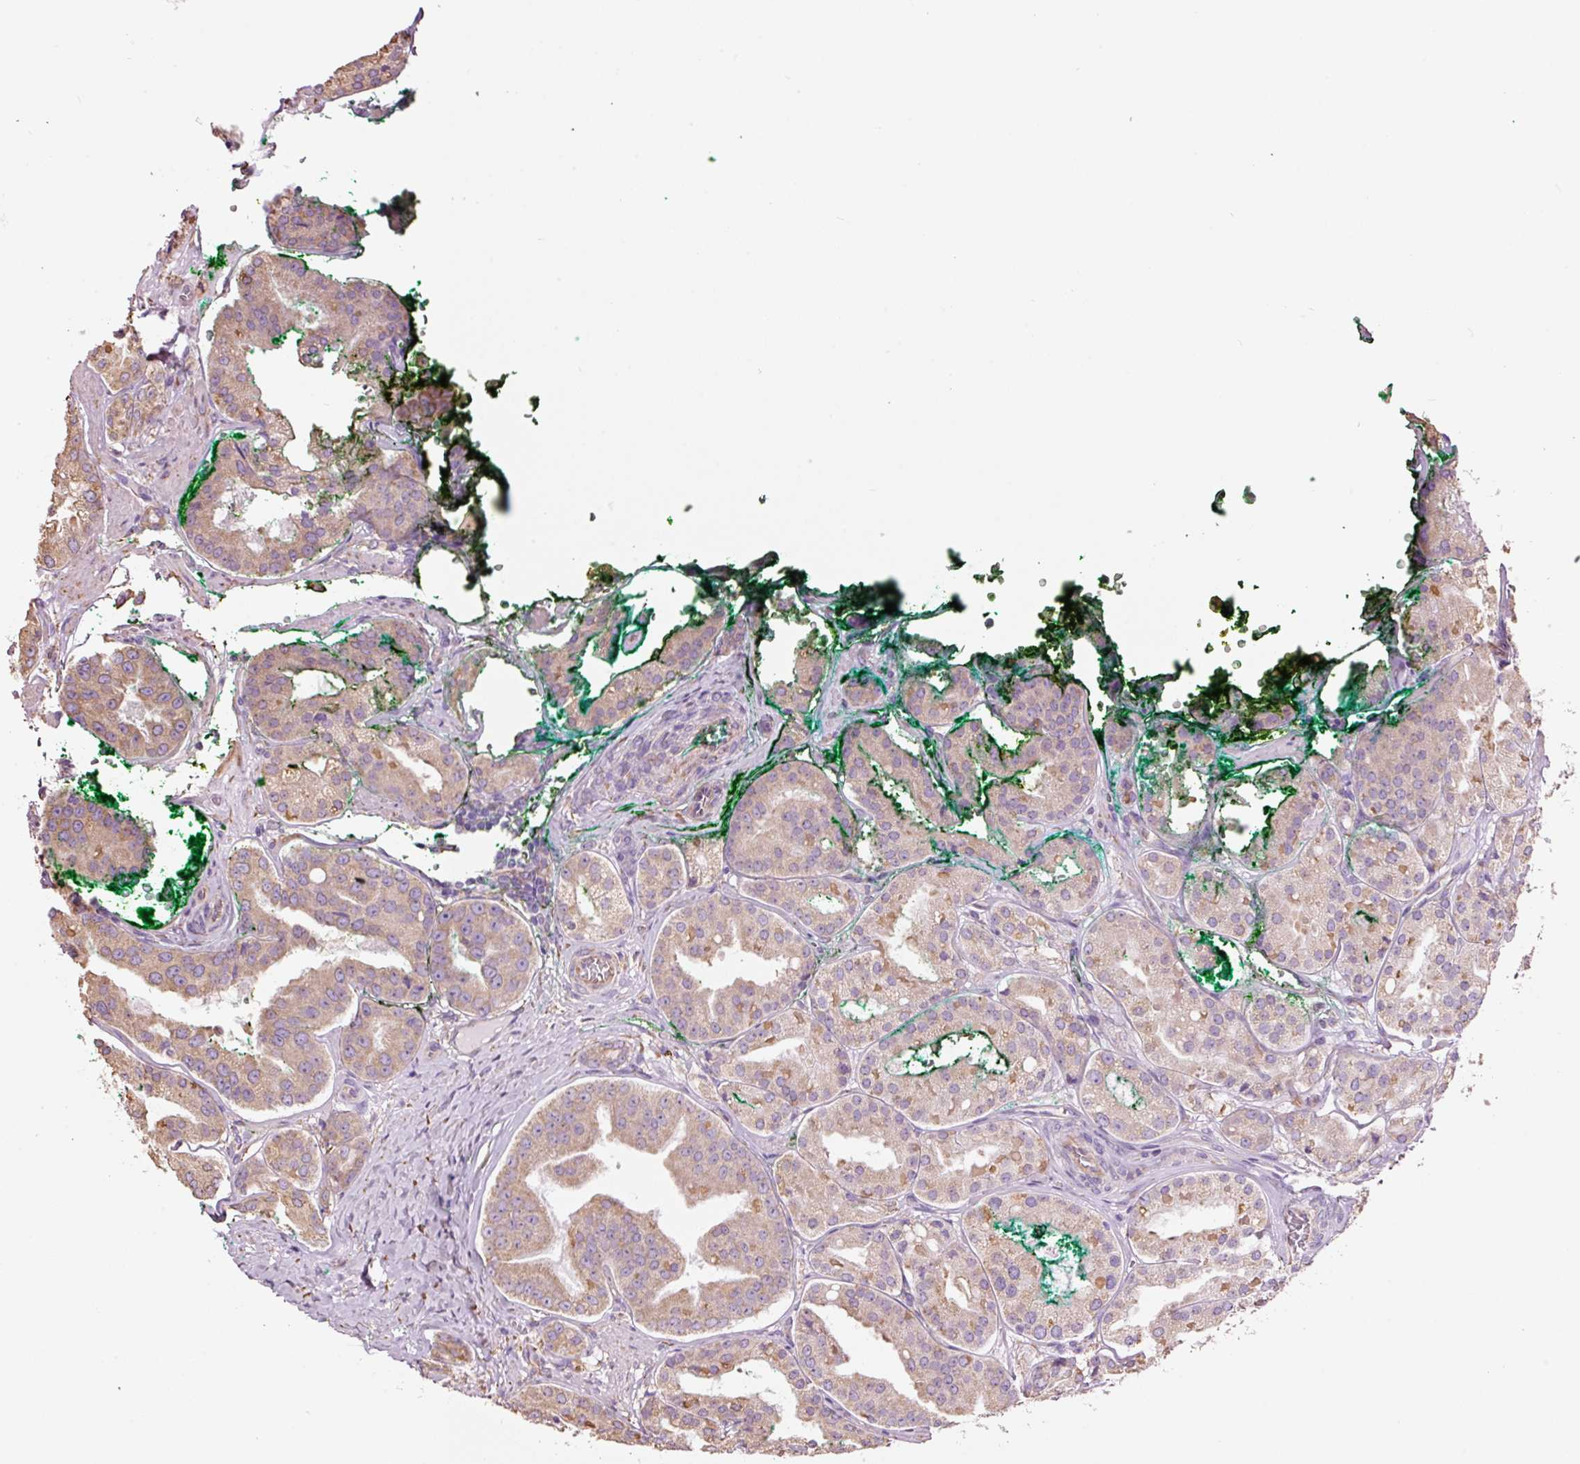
{"staining": {"intensity": "moderate", "quantity": ">75%", "location": "cytoplasmic/membranous"}, "tissue": "prostate cancer", "cell_type": "Tumor cells", "image_type": "cancer", "snomed": [{"axis": "morphology", "description": "Adenocarcinoma, High grade"}, {"axis": "topography", "description": "Prostate"}], "caption": "This histopathology image demonstrates immunohistochemistry (IHC) staining of human prostate cancer (high-grade adenocarcinoma), with medium moderate cytoplasmic/membranous positivity in about >75% of tumor cells.", "gene": "GCG", "patient": {"sex": "male", "age": 63}}